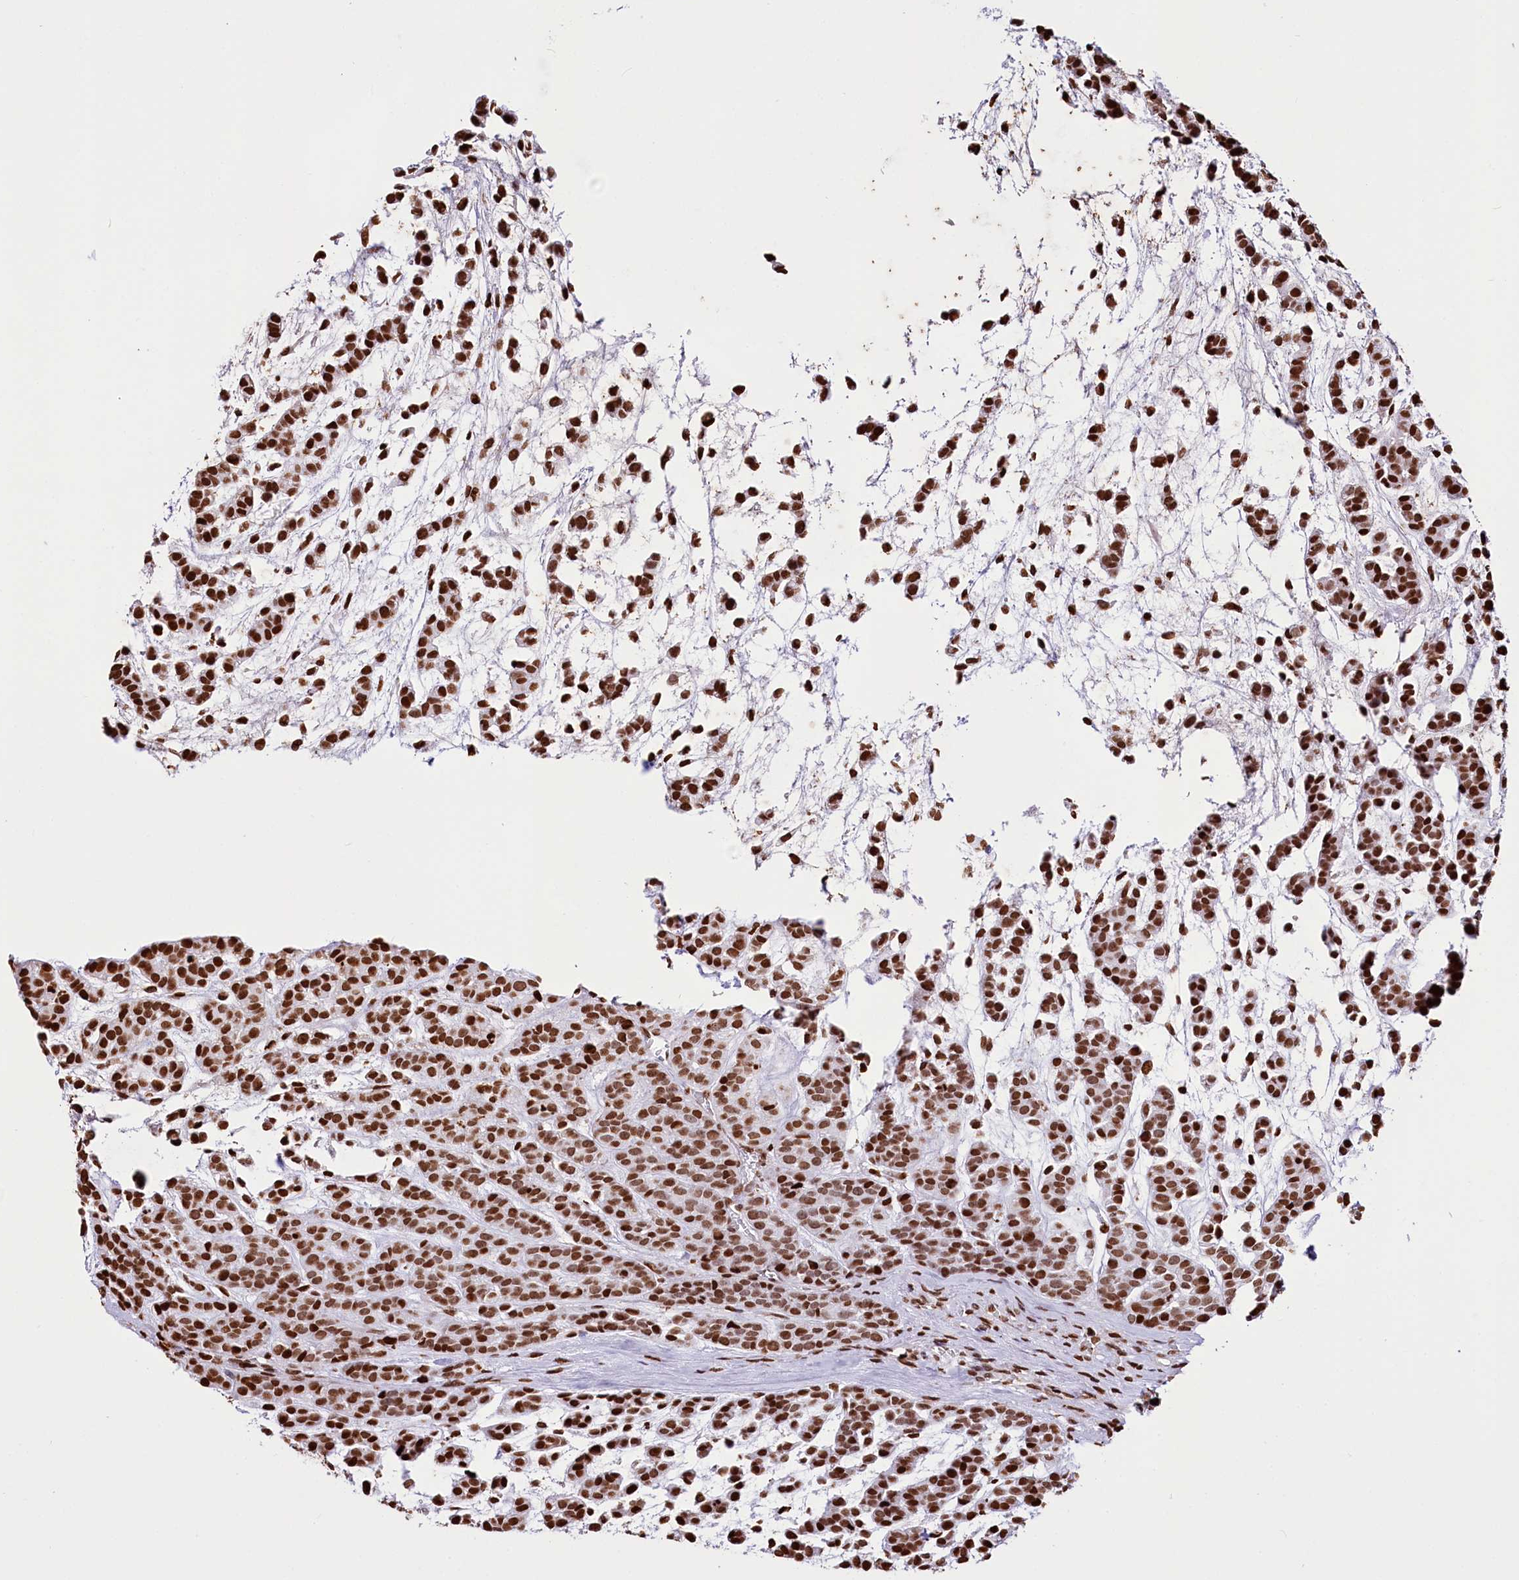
{"staining": {"intensity": "strong", "quantity": ">75%", "location": "nuclear"}, "tissue": "head and neck cancer", "cell_type": "Tumor cells", "image_type": "cancer", "snomed": [{"axis": "morphology", "description": "Adenocarcinoma, NOS"}, {"axis": "morphology", "description": "Adenoma, NOS"}, {"axis": "topography", "description": "Head-Neck"}], "caption": "Brown immunohistochemical staining in human head and neck cancer displays strong nuclear expression in approximately >75% of tumor cells.", "gene": "PTMS", "patient": {"sex": "female", "age": 55}}